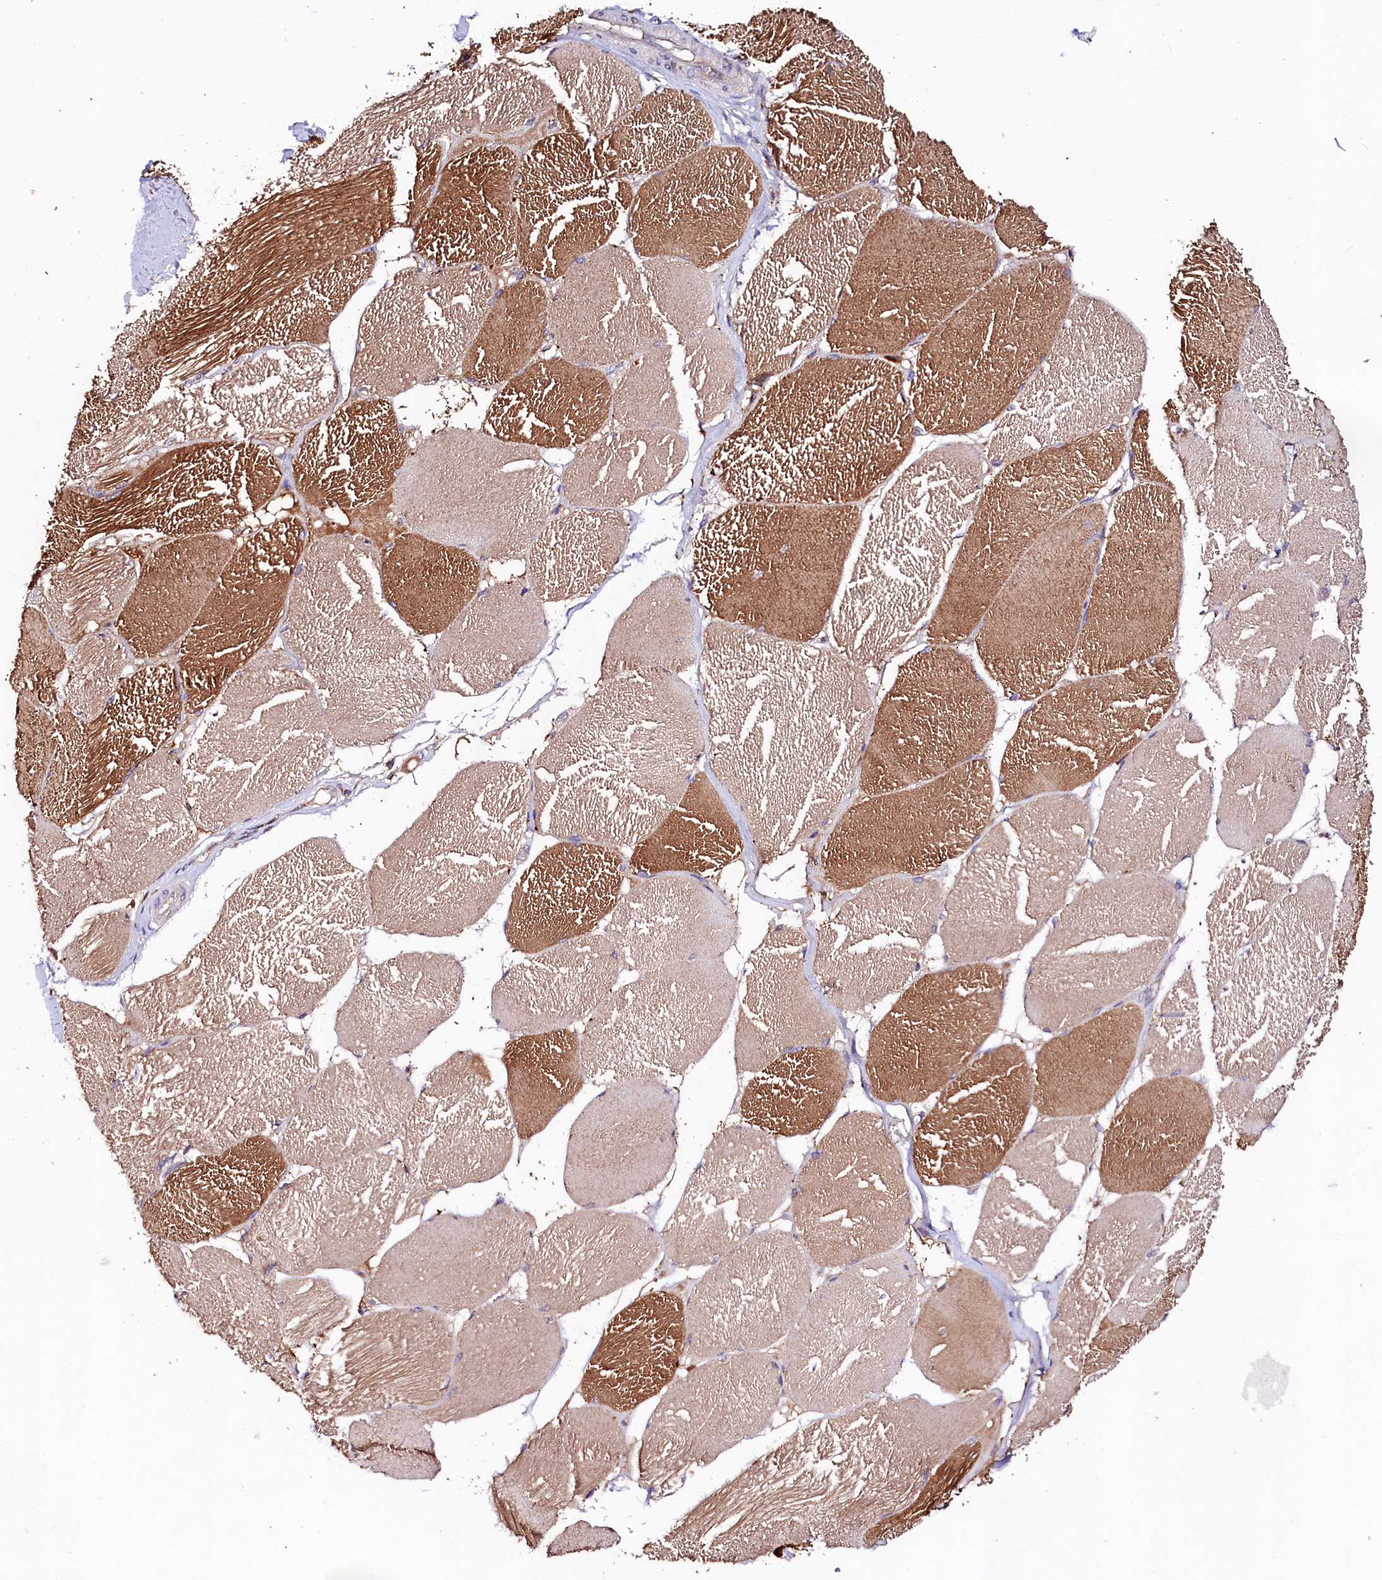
{"staining": {"intensity": "moderate", "quantity": "25%-75%", "location": "cytoplasmic/membranous"}, "tissue": "skeletal muscle", "cell_type": "Myocytes", "image_type": "normal", "snomed": [{"axis": "morphology", "description": "Normal tissue, NOS"}, {"axis": "topography", "description": "Skin"}, {"axis": "topography", "description": "Skeletal muscle"}], "caption": "The immunohistochemical stain labels moderate cytoplasmic/membranous expression in myocytes of benign skeletal muscle.", "gene": "ST3GAL1", "patient": {"sex": "male", "age": 83}}